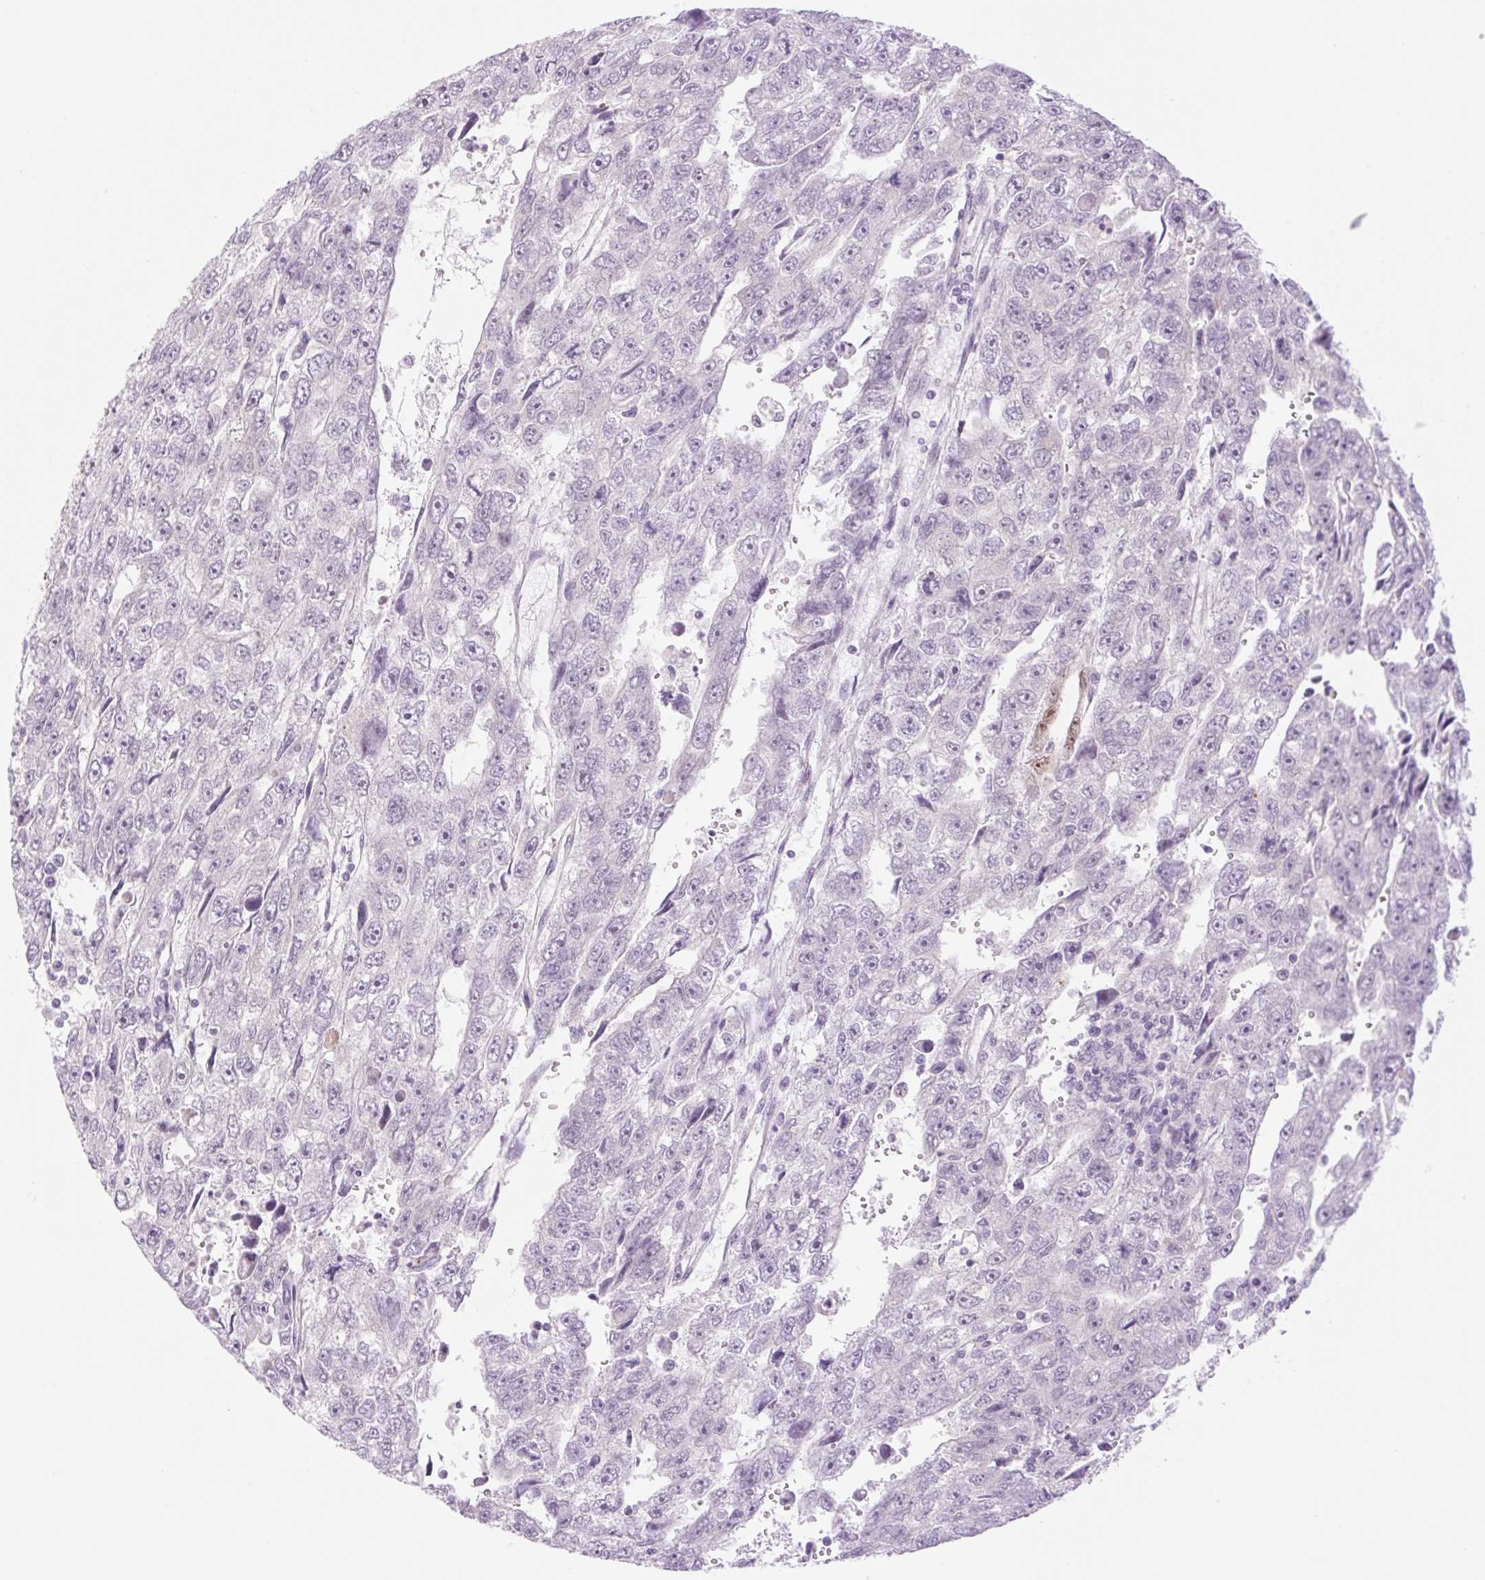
{"staining": {"intensity": "negative", "quantity": "none", "location": "none"}, "tissue": "testis cancer", "cell_type": "Tumor cells", "image_type": "cancer", "snomed": [{"axis": "morphology", "description": "Carcinoma, Embryonal, NOS"}, {"axis": "topography", "description": "Testis"}], "caption": "DAB immunohistochemical staining of embryonal carcinoma (testis) shows no significant positivity in tumor cells.", "gene": "SPRYD4", "patient": {"sex": "male", "age": 20}}